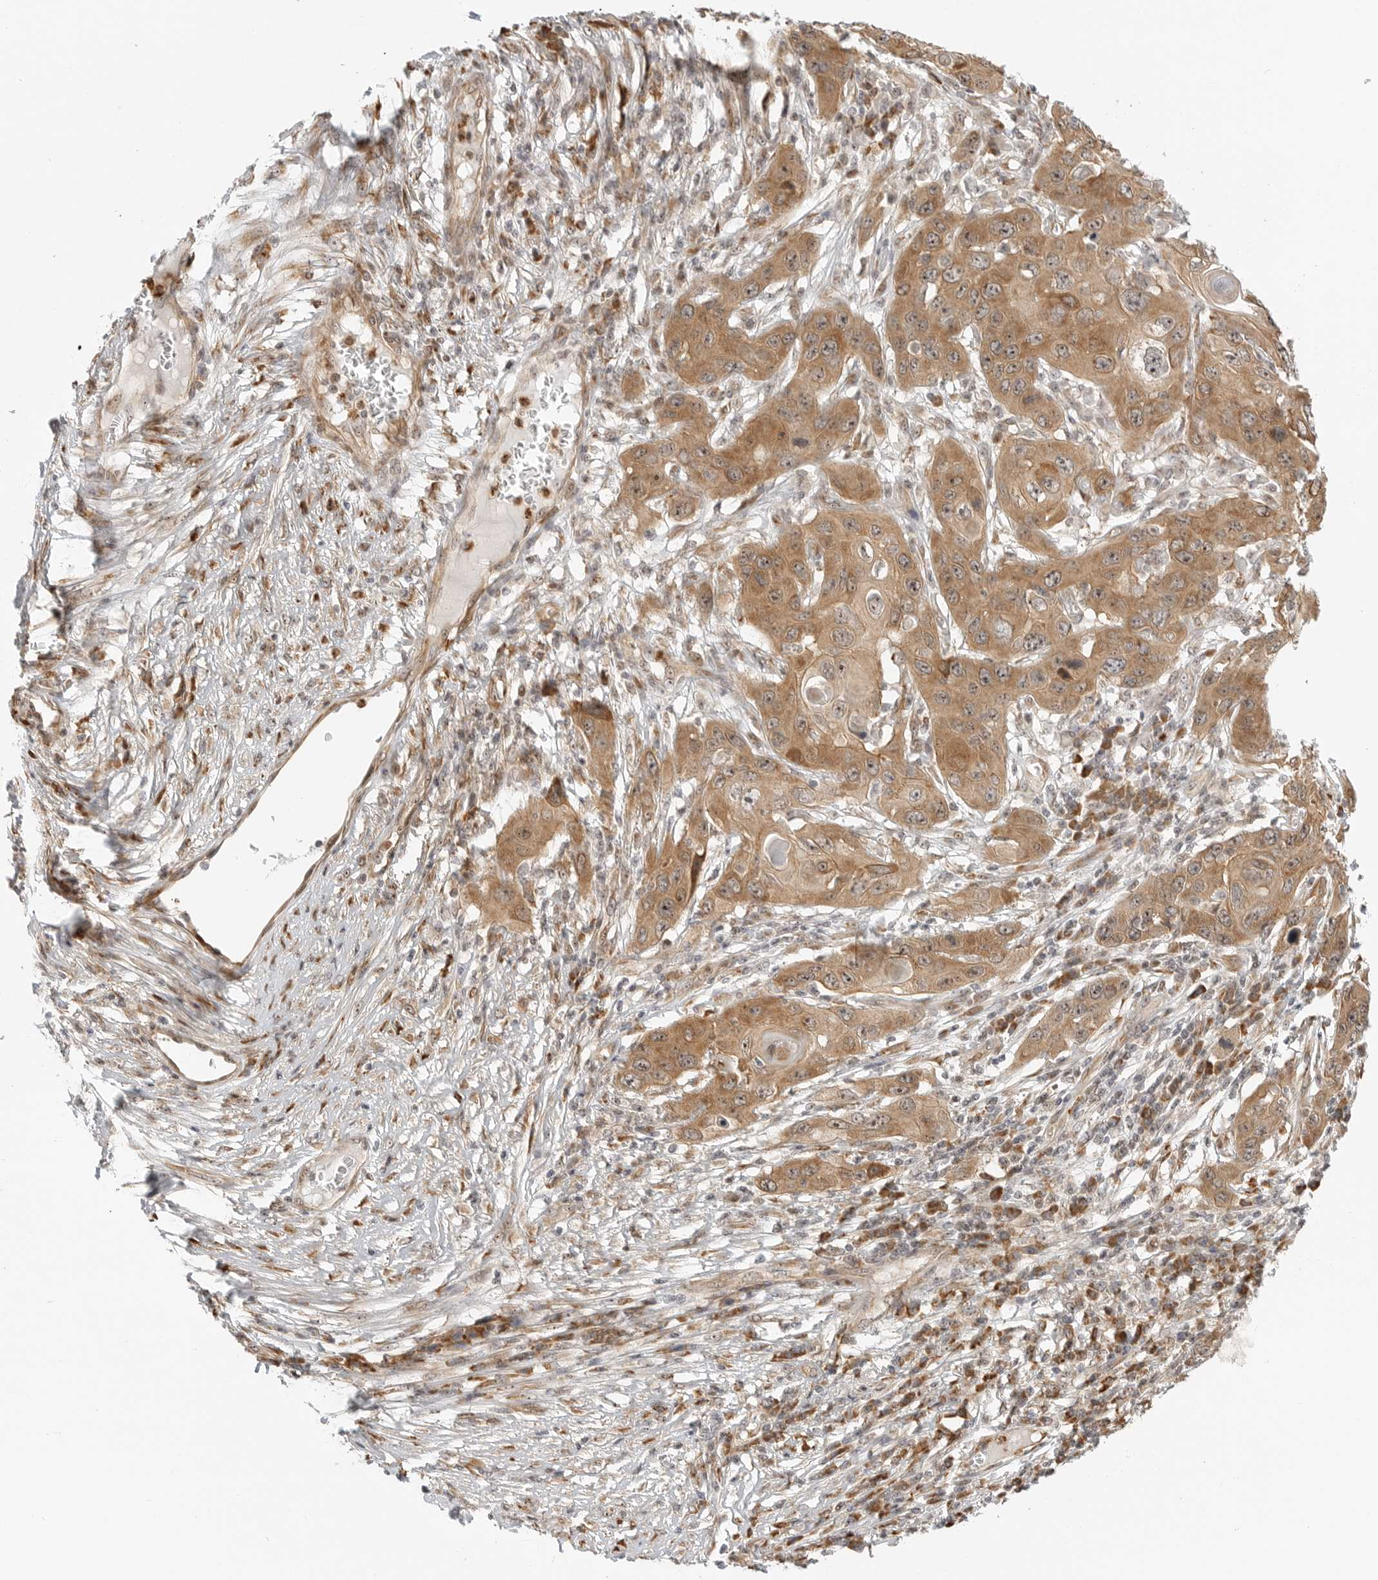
{"staining": {"intensity": "moderate", "quantity": ">75%", "location": "cytoplasmic/membranous,nuclear"}, "tissue": "skin cancer", "cell_type": "Tumor cells", "image_type": "cancer", "snomed": [{"axis": "morphology", "description": "Squamous cell carcinoma, NOS"}, {"axis": "topography", "description": "Skin"}], "caption": "Skin squamous cell carcinoma stained with IHC shows moderate cytoplasmic/membranous and nuclear positivity in approximately >75% of tumor cells.", "gene": "DSCC1", "patient": {"sex": "male", "age": 55}}